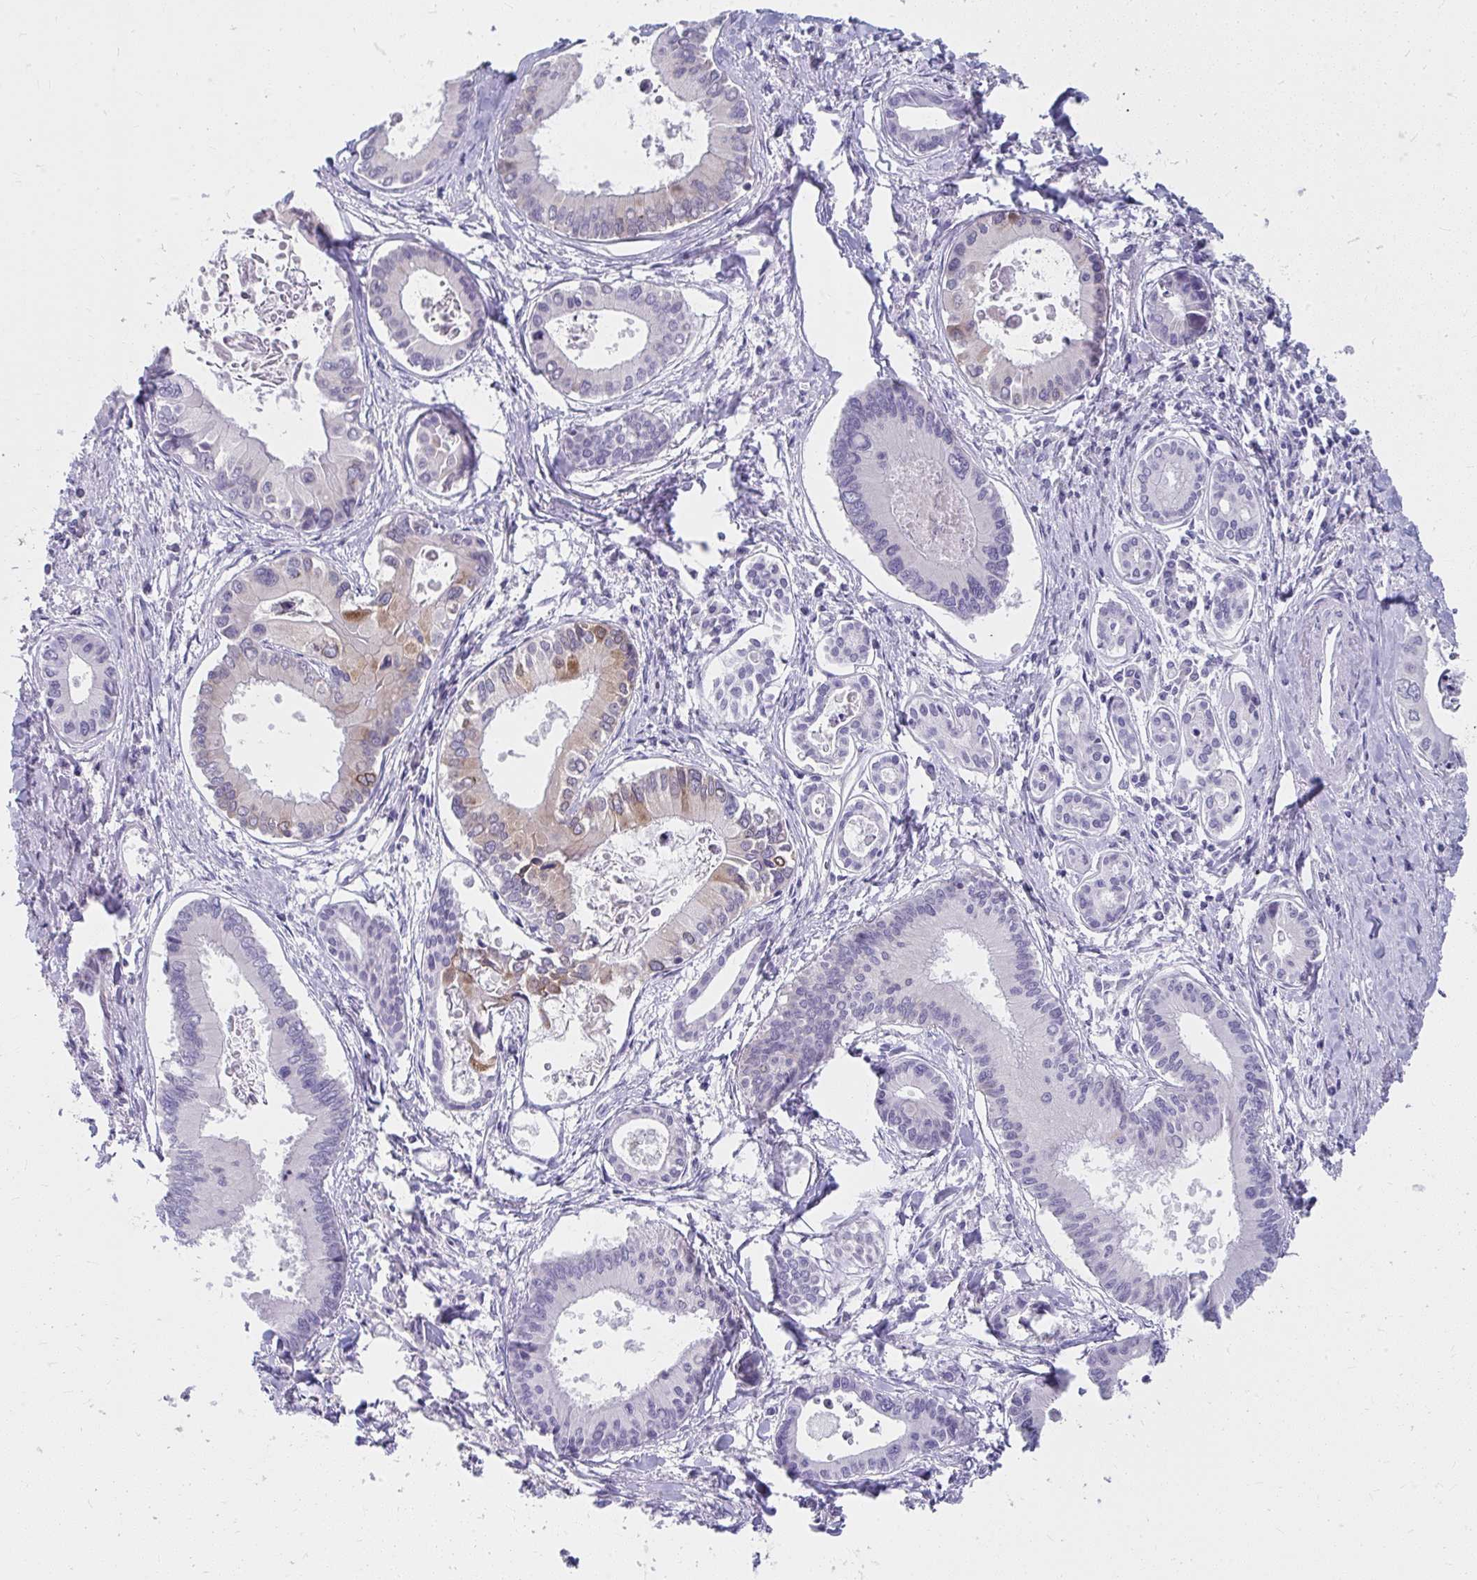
{"staining": {"intensity": "weak", "quantity": "<25%", "location": "cytoplasmic/membranous"}, "tissue": "liver cancer", "cell_type": "Tumor cells", "image_type": "cancer", "snomed": [{"axis": "morphology", "description": "Cholangiocarcinoma"}, {"axis": "topography", "description": "Liver"}], "caption": "DAB immunohistochemical staining of cholangiocarcinoma (liver) exhibits no significant positivity in tumor cells.", "gene": "UGT3A2", "patient": {"sex": "male", "age": 66}}